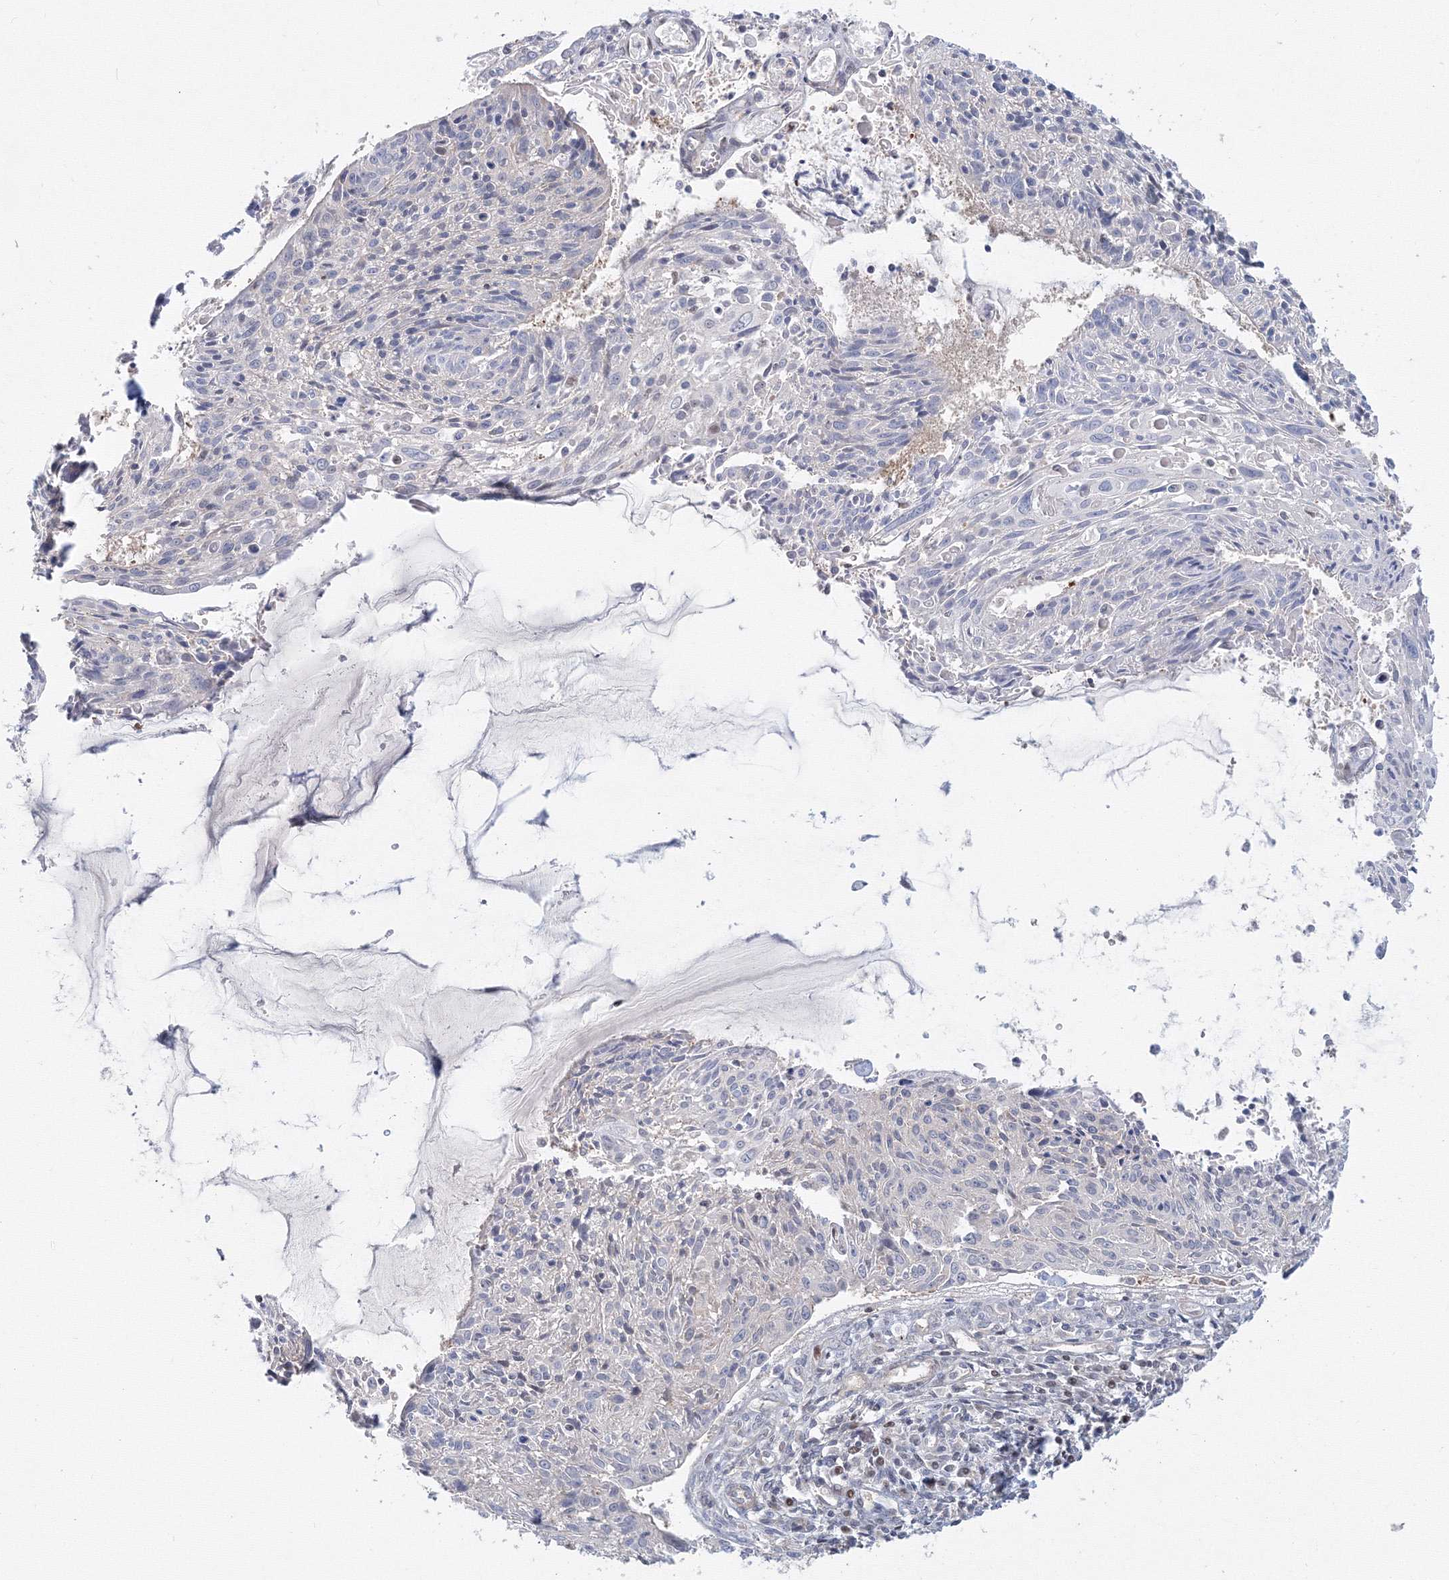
{"staining": {"intensity": "negative", "quantity": "none", "location": "none"}, "tissue": "cervical cancer", "cell_type": "Tumor cells", "image_type": "cancer", "snomed": [{"axis": "morphology", "description": "Squamous cell carcinoma, NOS"}, {"axis": "topography", "description": "Cervix"}], "caption": "DAB (3,3'-diaminobenzidine) immunohistochemical staining of human cervical cancer (squamous cell carcinoma) displays no significant staining in tumor cells. (DAB IHC visualized using brightfield microscopy, high magnification).", "gene": "ARHGAP21", "patient": {"sex": "female", "age": 51}}